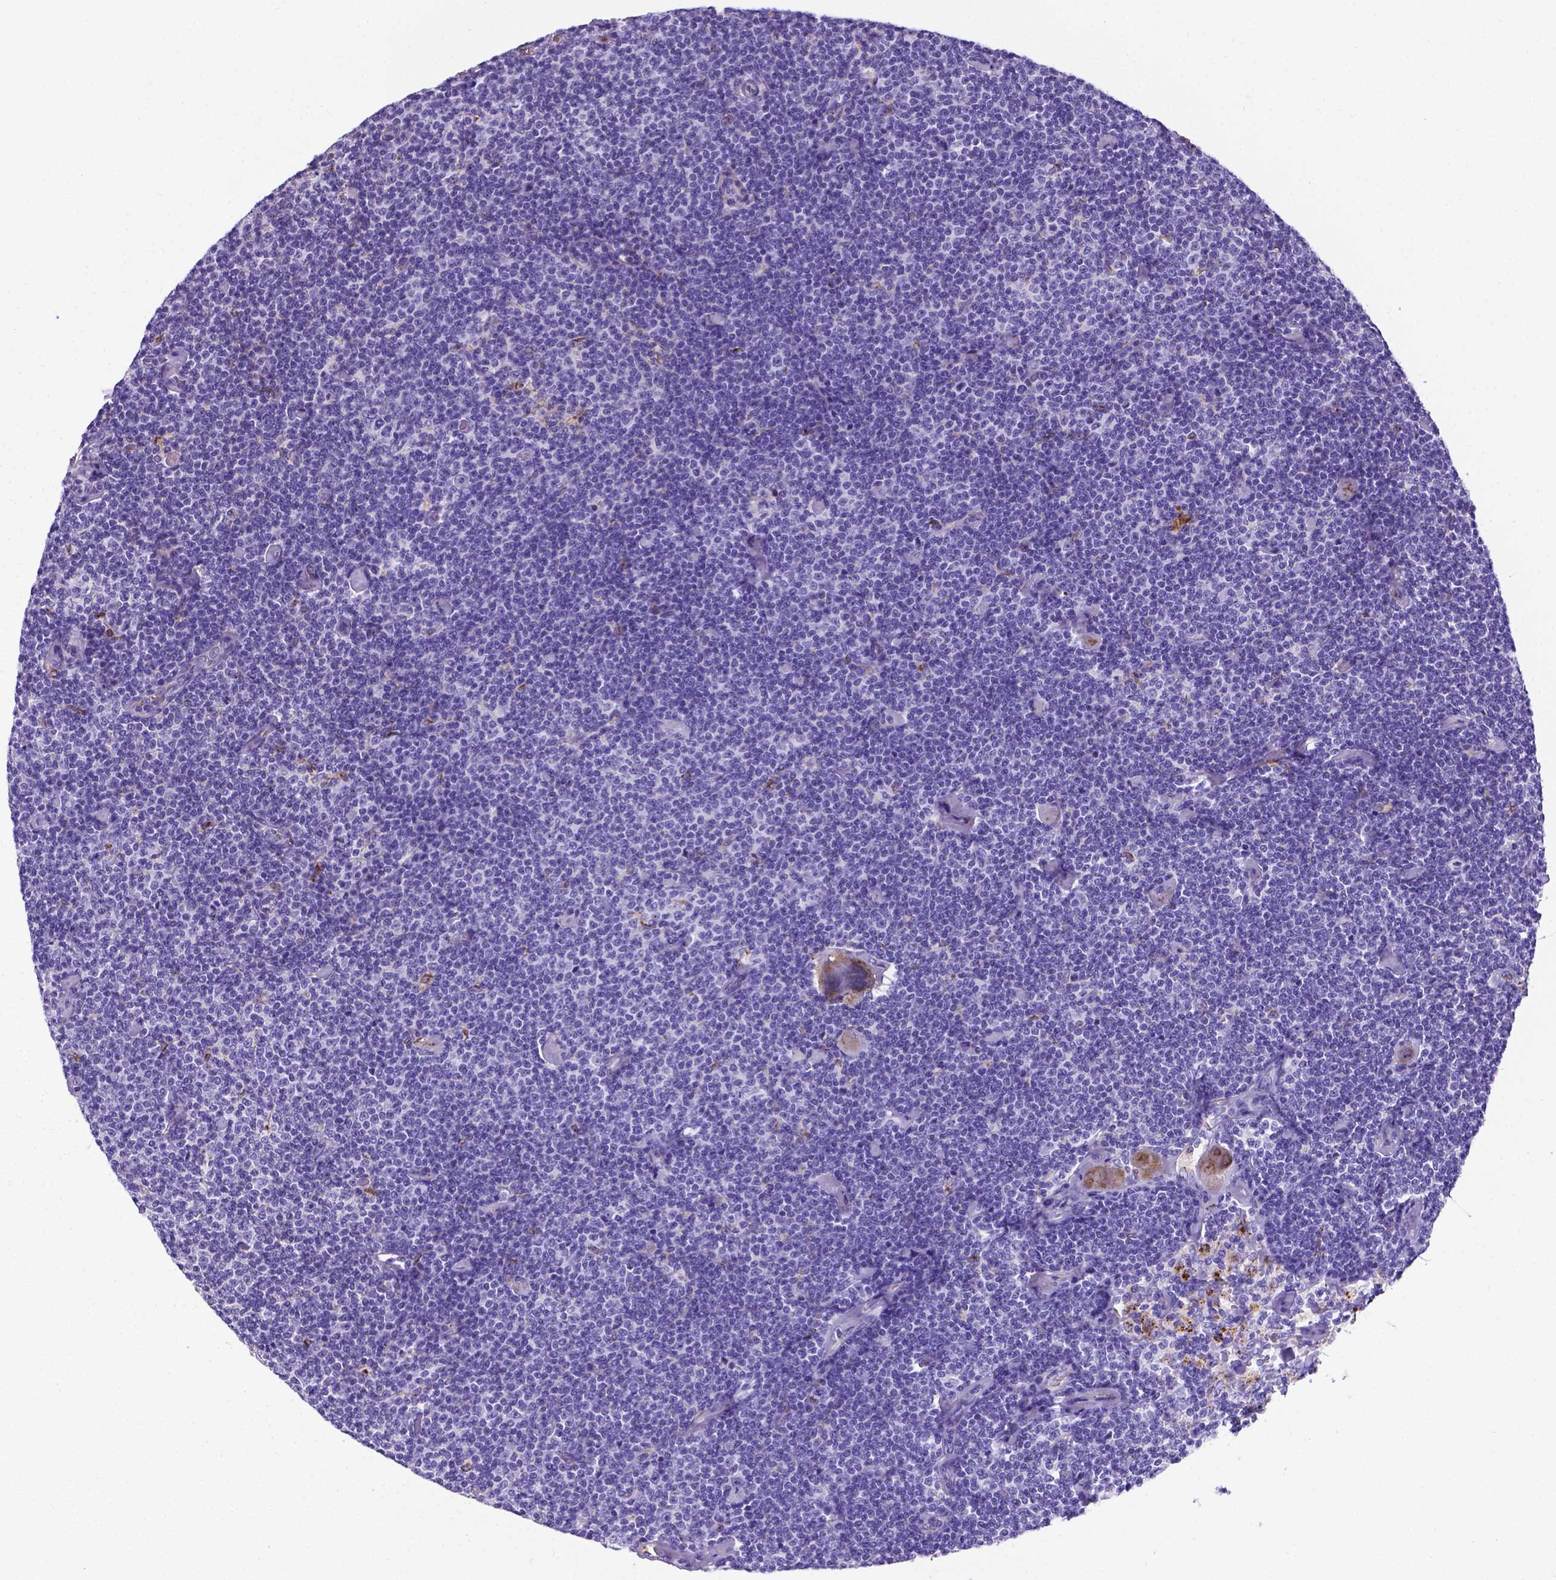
{"staining": {"intensity": "negative", "quantity": "none", "location": "none"}, "tissue": "lymphoma", "cell_type": "Tumor cells", "image_type": "cancer", "snomed": [{"axis": "morphology", "description": "Malignant lymphoma, non-Hodgkin's type, Low grade"}, {"axis": "topography", "description": "Lymph node"}], "caption": "Immunohistochemical staining of human lymphoma exhibits no significant staining in tumor cells. (IHC, brightfield microscopy, high magnification).", "gene": "APOE", "patient": {"sex": "male", "age": 81}}